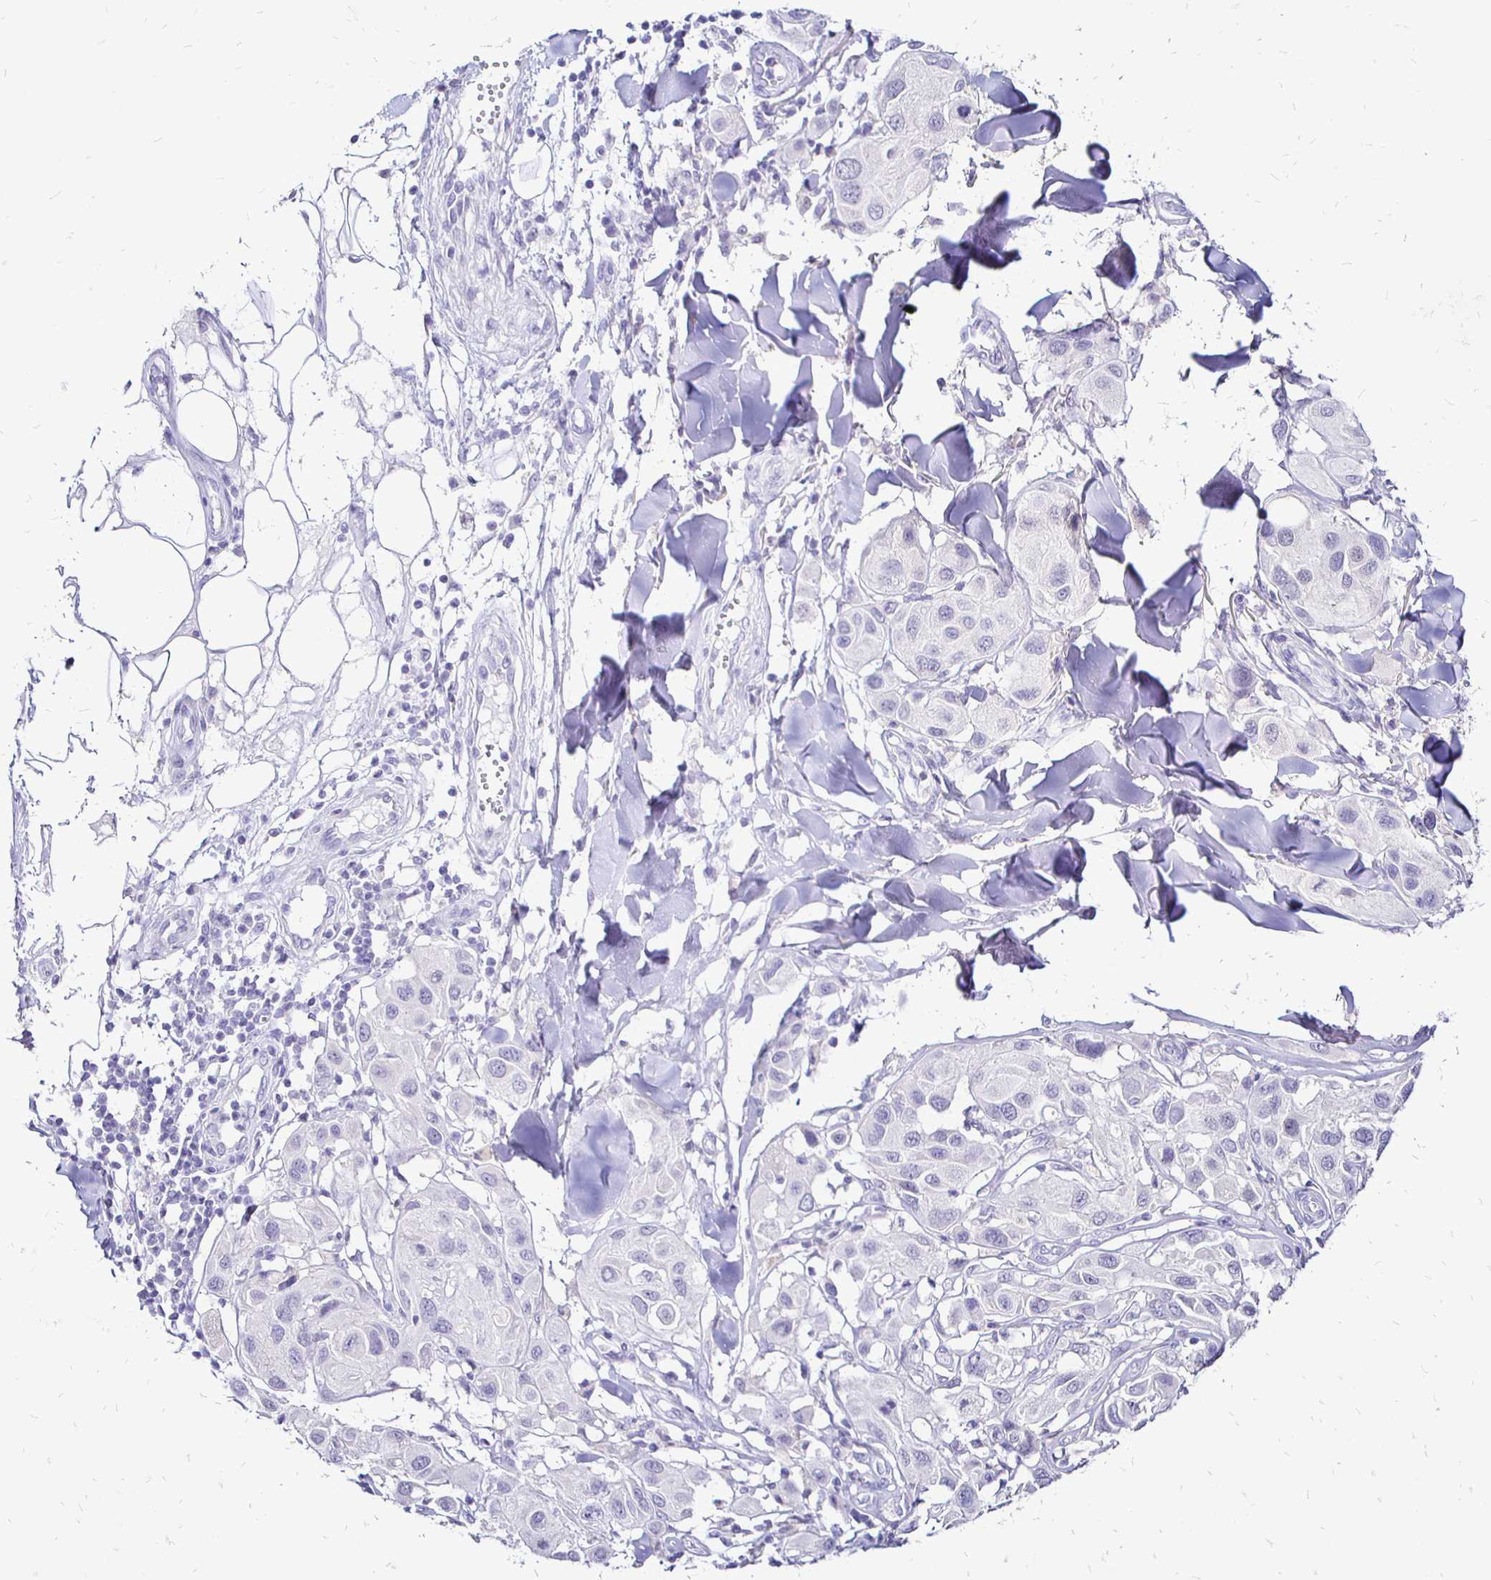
{"staining": {"intensity": "negative", "quantity": "none", "location": "none"}, "tissue": "melanoma", "cell_type": "Tumor cells", "image_type": "cancer", "snomed": [{"axis": "morphology", "description": "Malignant melanoma, Metastatic site"}, {"axis": "topography", "description": "Skin"}], "caption": "Immunohistochemical staining of human melanoma exhibits no significant positivity in tumor cells. (IHC, brightfield microscopy, high magnification).", "gene": "IRGC", "patient": {"sex": "male", "age": 41}}